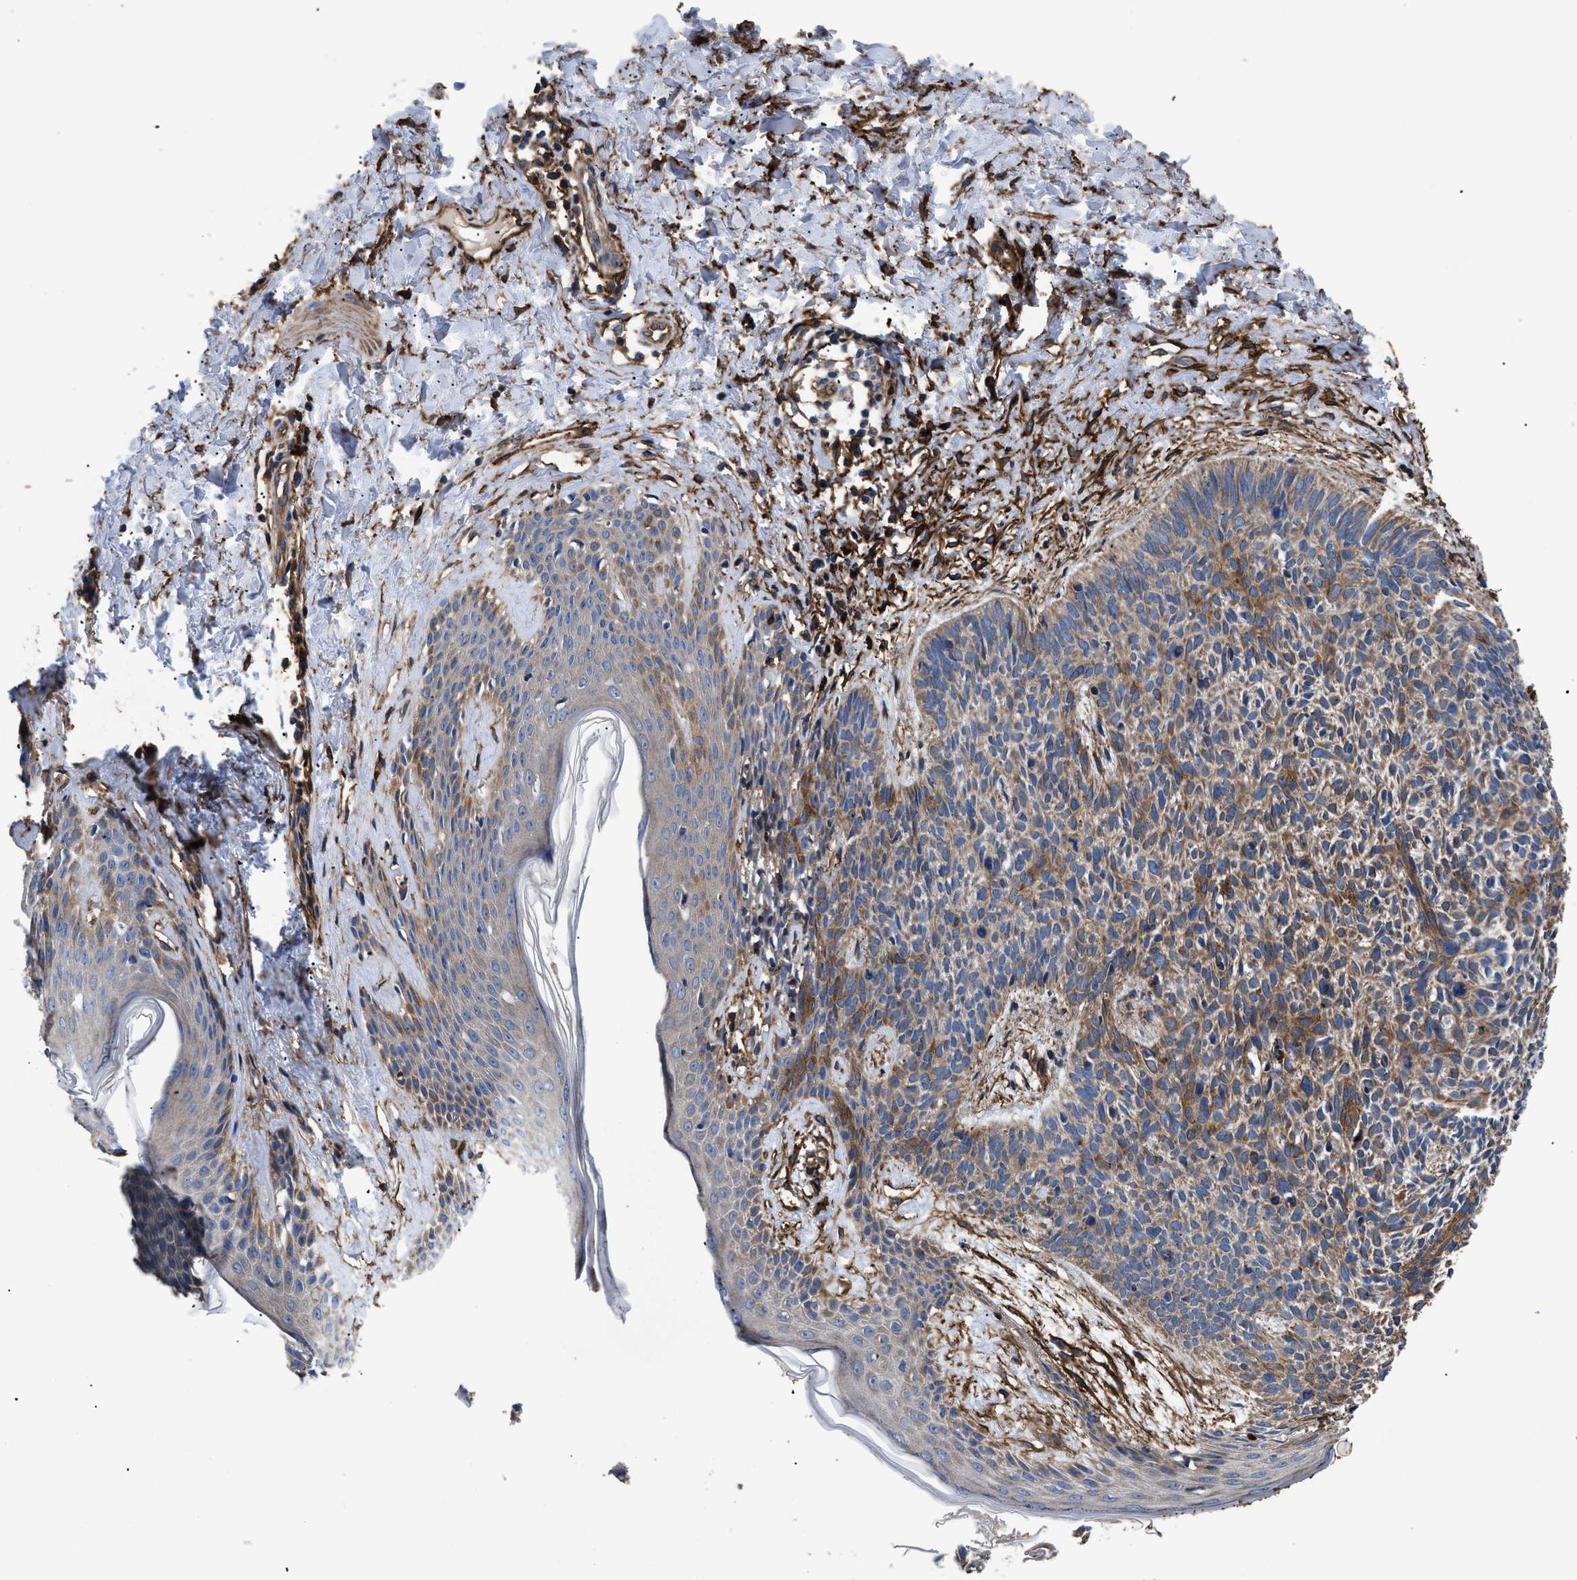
{"staining": {"intensity": "moderate", "quantity": ">75%", "location": "cytoplasmic/membranous"}, "tissue": "skin cancer", "cell_type": "Tumor cells", "image_type": "cancer", "snomed": [{"axis": "morphology", "description": "Basal cell carcinoma"}, {"axis": "topography", "description": "Skin"}], "caption": "IHC micrograph of human basal cell carcinoma (skin) stained for a protein (brown), which shows medium levels of moderate cytoplasmic/membranous staining in about >75% of tumor cells.", "gene": "NT5E", "patient": {"sex": "male", "age": 60}}